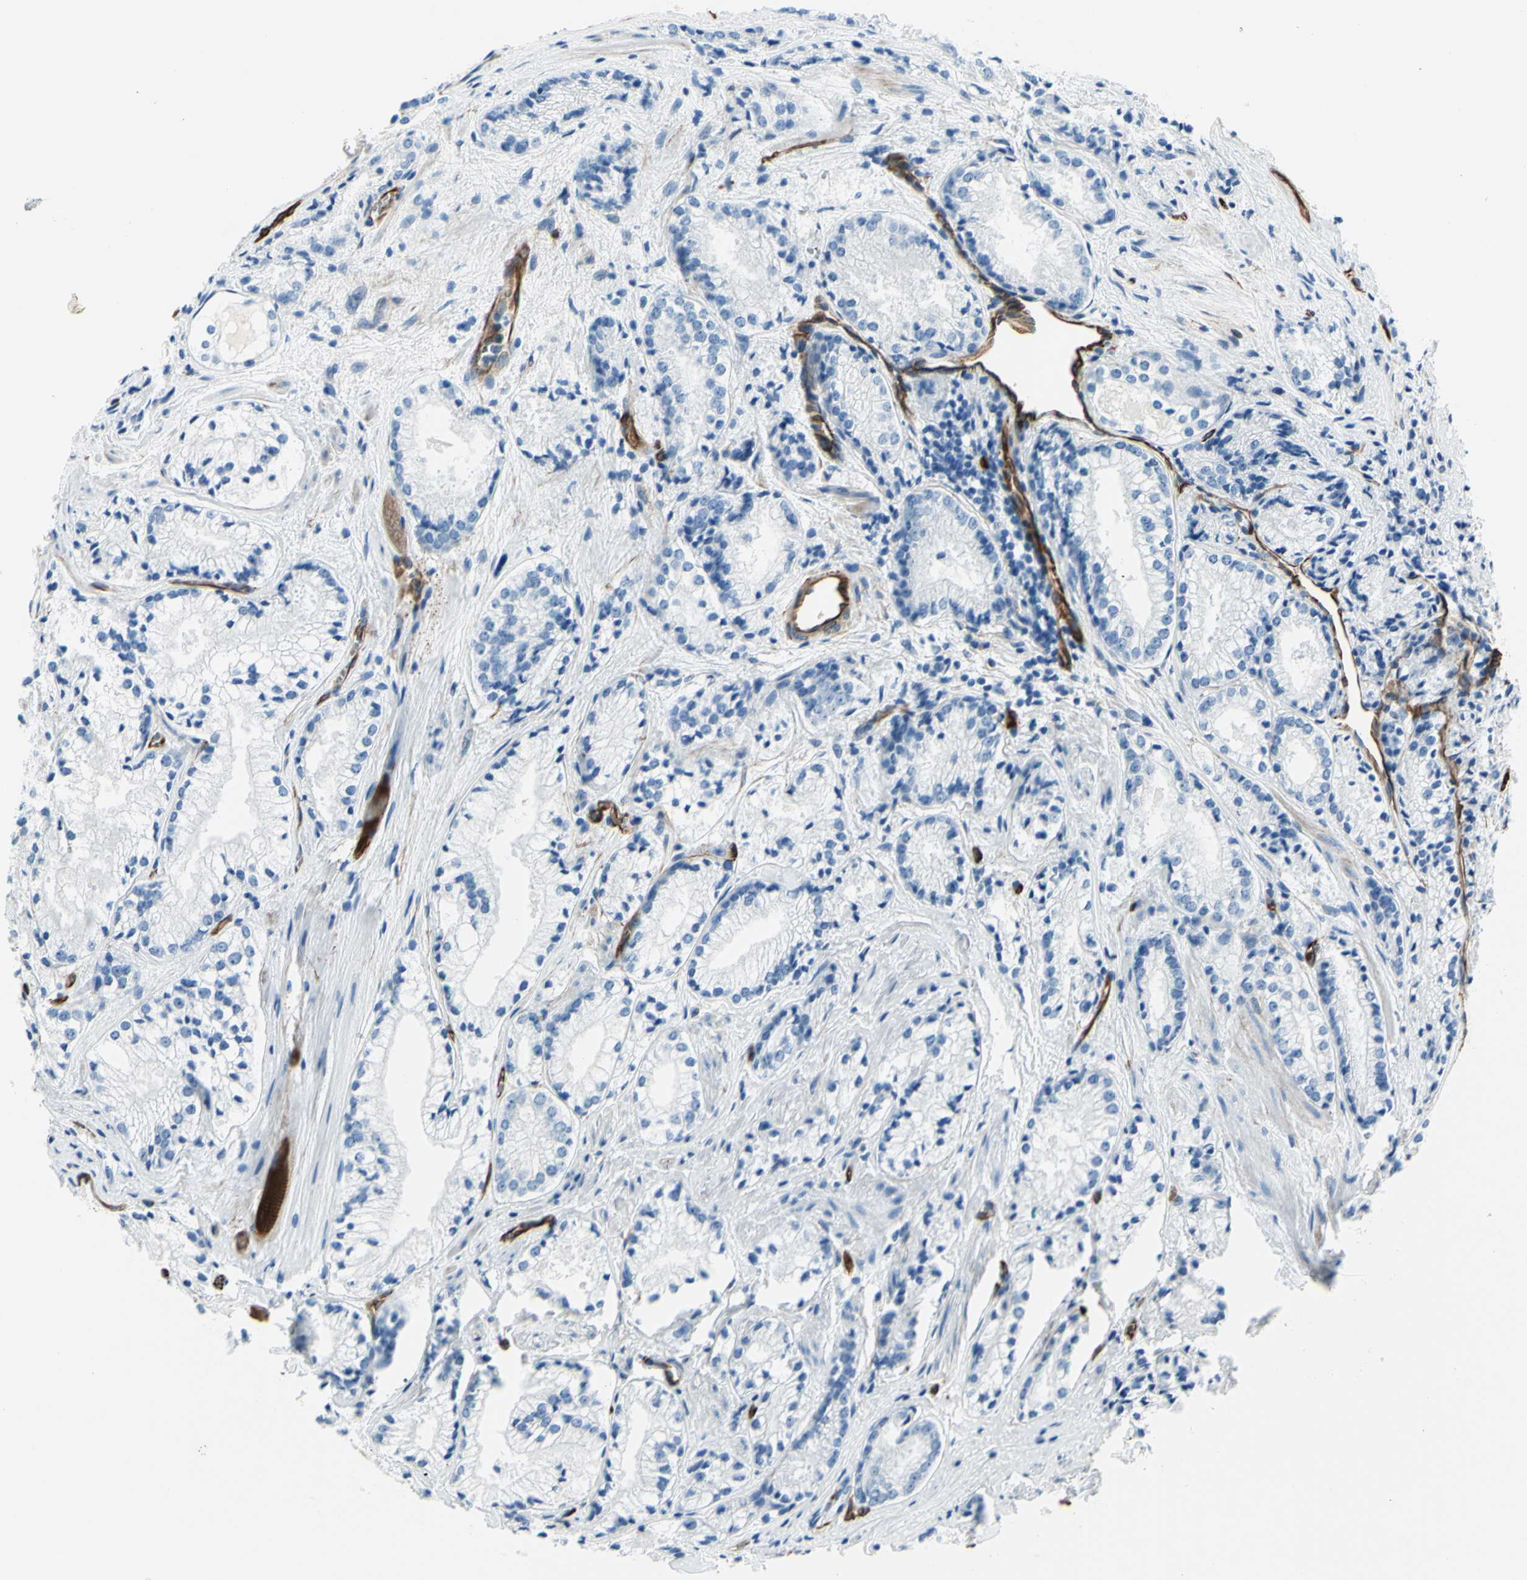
{"staining": {"intensity": "negative", "quantity": "none", "location": "none"}, "tissue": "prostate cancer", "cell_type": "Tumor cells", "image_type": "cancer", "snomed": [{"axis": "morphology", "description": "Adenocarcinoma, Low grade"}, {"axis": "topography", "description": "Prostate"}], "caption": "This is an immunohistochemistry photomicrograph of prostate low-grade adenocarcinoma. There is no expression in tumor cells.", "gene": "PTH2R", "patient": {"sex": "male", "age": 60}}